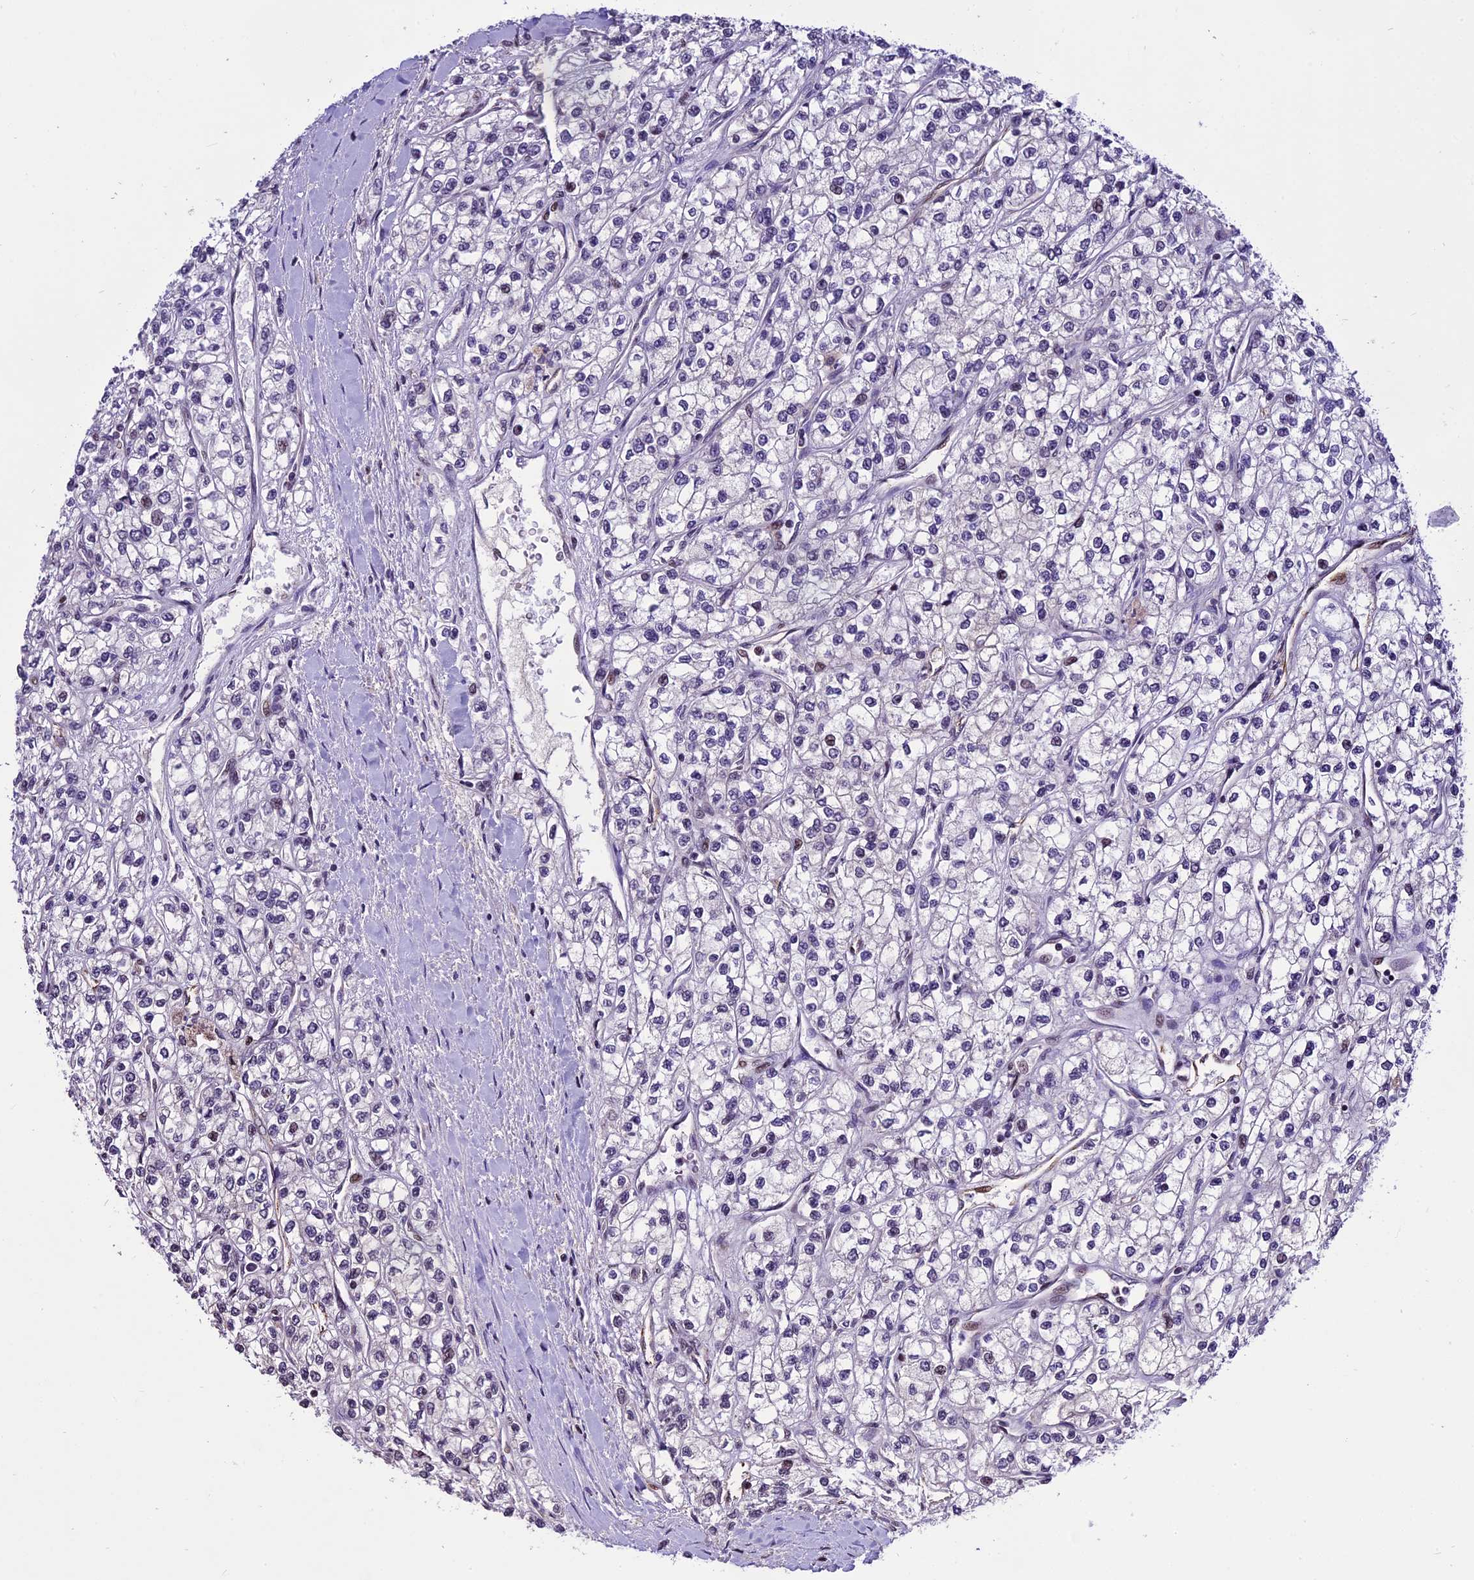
{"staining": {"intensity": "negative", "quantity": "none", "location": "none"}, "tissue": "renal cancer", "cell_type": "Tumor cells", "image_type": "cancer", "snomed": [{"axis": "morphology", "description": "Adenocarcinoma, NOS"}, {"axis": "topography", "description": "Kidney"}], "caption": "Tumor cells are negative for brown protein staining in renal adenocarcinoma.", "gene": "POLR3E", "patient": {"sex": "male", "age": 80}}